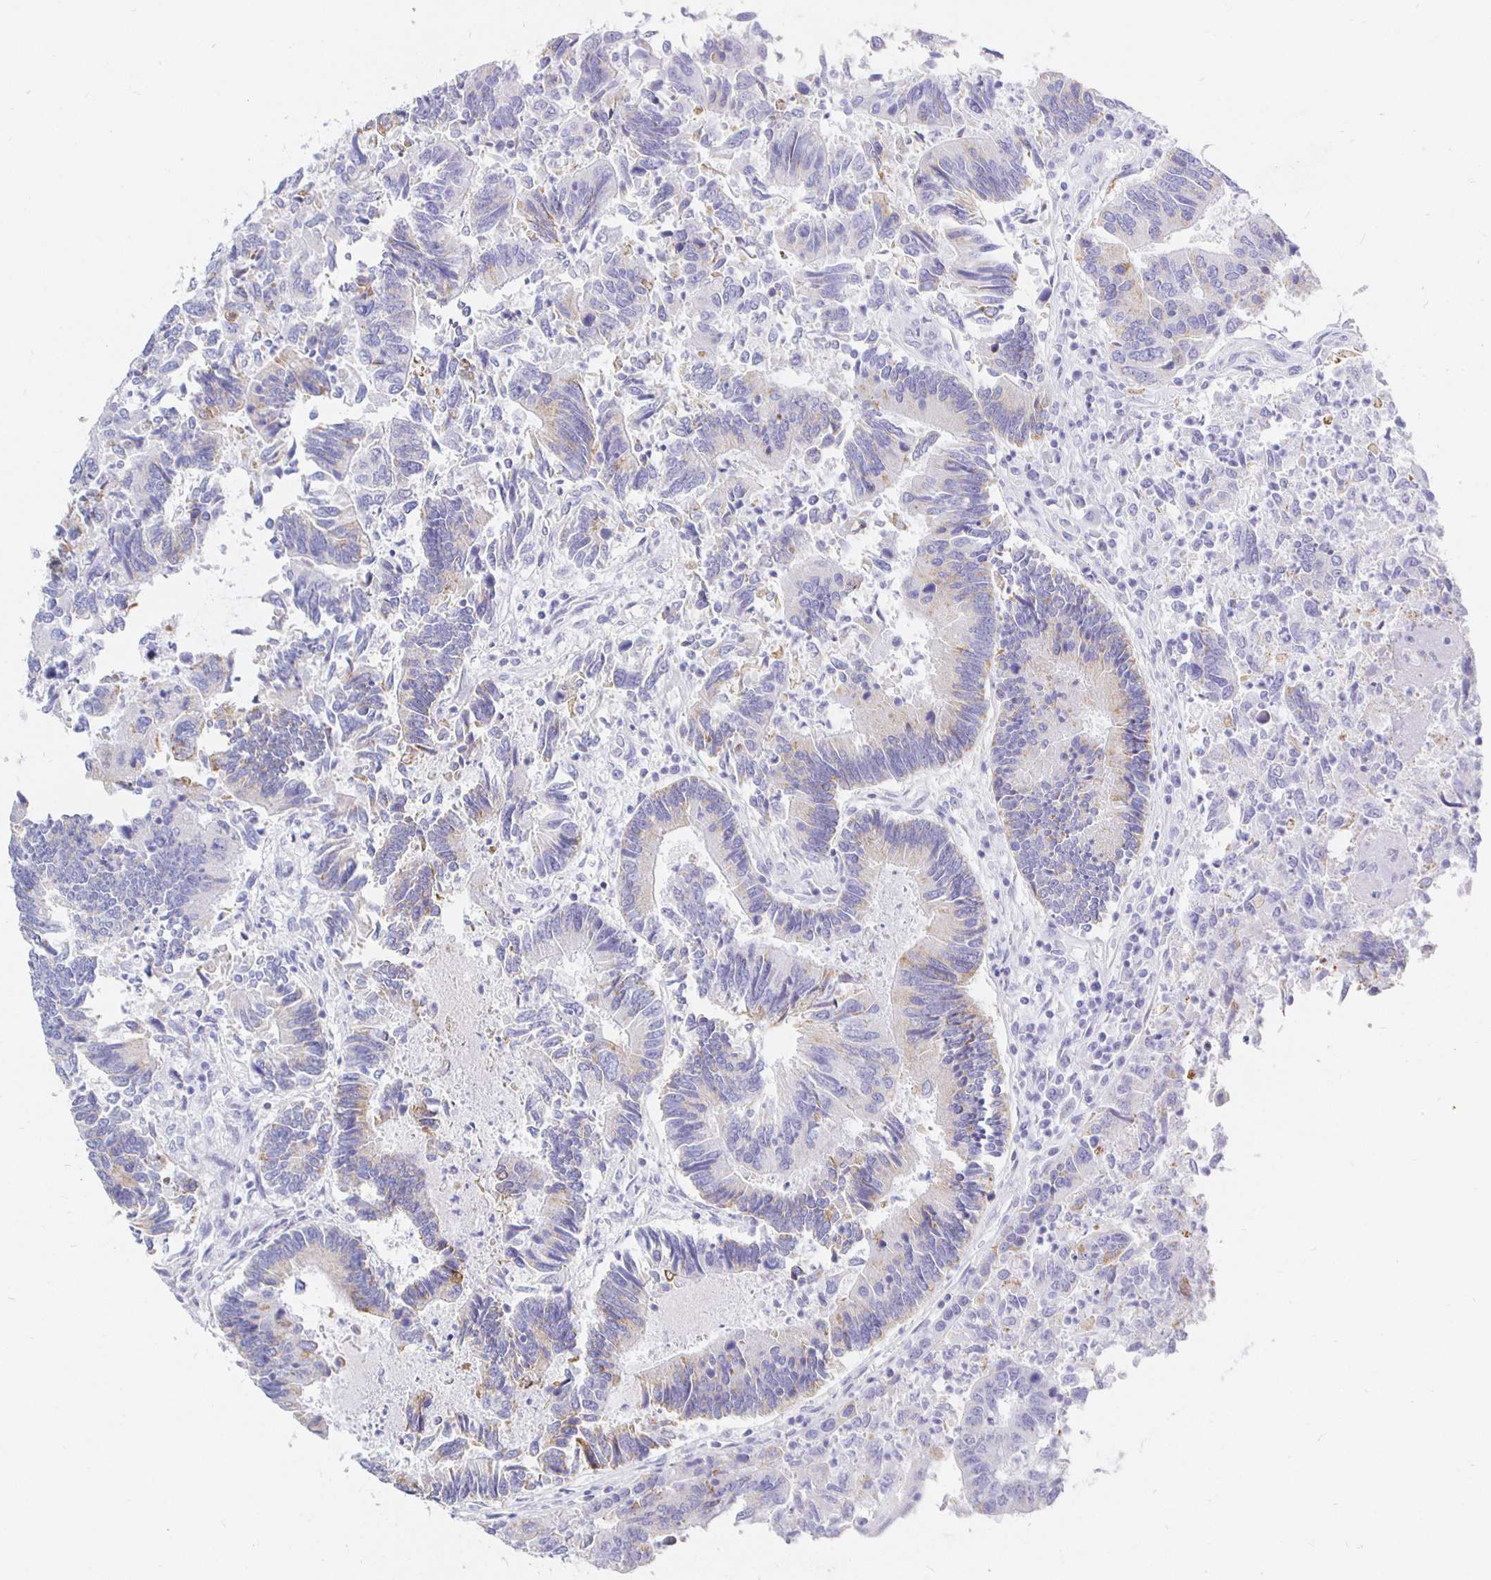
{"staining": {"intensity": "weak", "quantity": "<25%", "location": "cytoplasmic/membranous"}, "tissue": "colorectal cancer", "cell_type": "Tumor cells", "image_type": "cancer", "snomed": [{"axis": "morphology", "description": "Adenocarcinoma, NOS"}, {"axis": "topography", "description": "Colon"}], "caption": "High power microscopy photomicrograph of an immunohistochemistry (IHC) histopathology image of colorectal cancer (adenocarcinoma), revealing no significant staining in tumor cells. (Immunohistochemistry (ihc), brightfield microscopy, high magnification).", "gene": "CR2", "patient": {"sex": "female", "age": 67}}